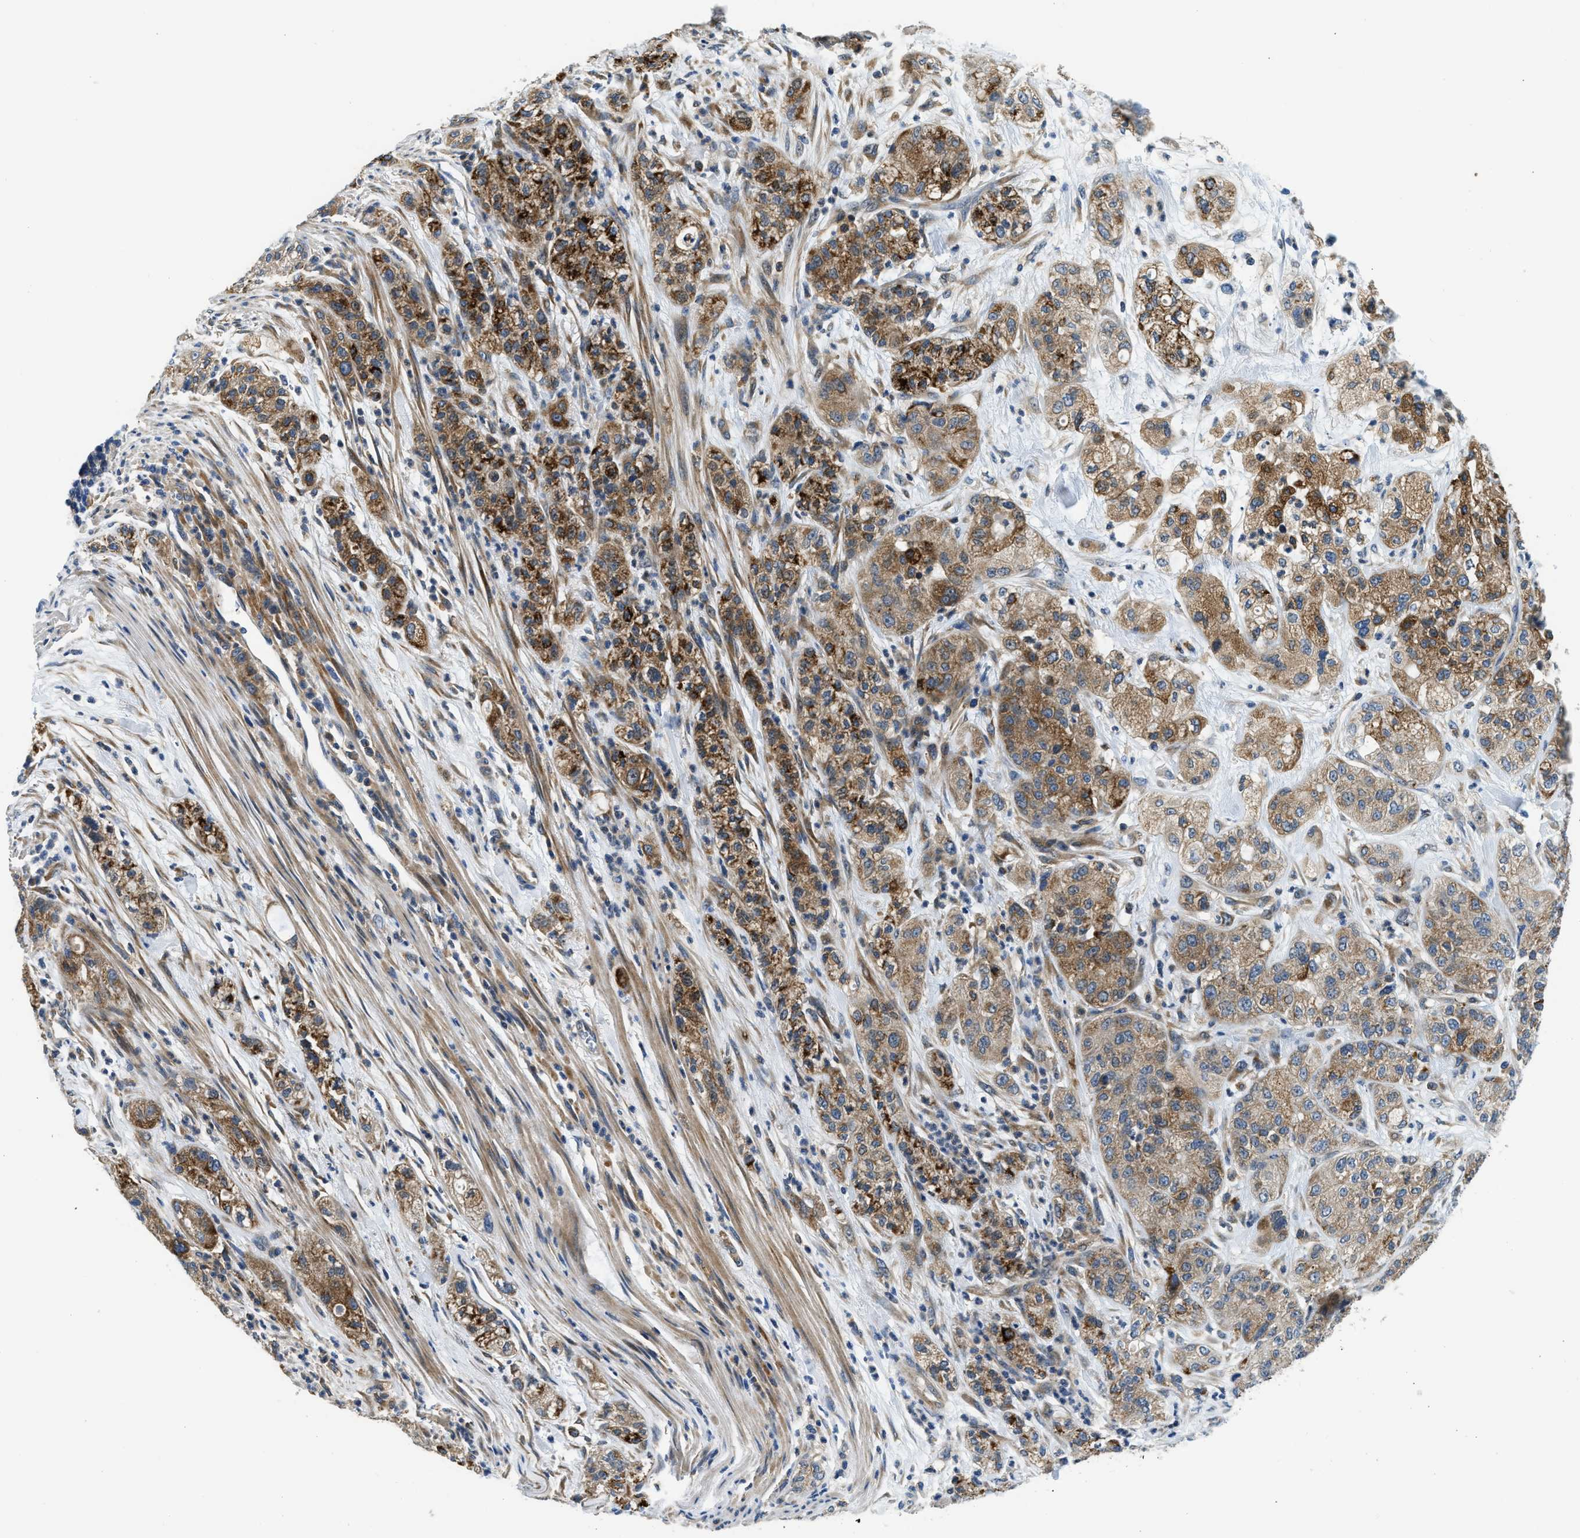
{"staining": {"intensity": "moderate", "quantity": ">75%", "location": "cytoplasmic/membranous"}, "tissue": "pancreatic cancer", "cell_type": "Tumor cells", "image_type": "cancer", "snomed": [{"axis": "morphology", "description": "Adenocarcinoma, NOS"}, {"axis": "topography", "description": "Pancreas"}], "caption": "There is medium levels of moderate cytoplasmic/membranous positivity in tumor cells of pancreatic adenocarcinoma, as demonstrated by immunohistochemical staining (brown color).", "gene": "LPIN2", "patient": {"sex": "female", "age": 78}}